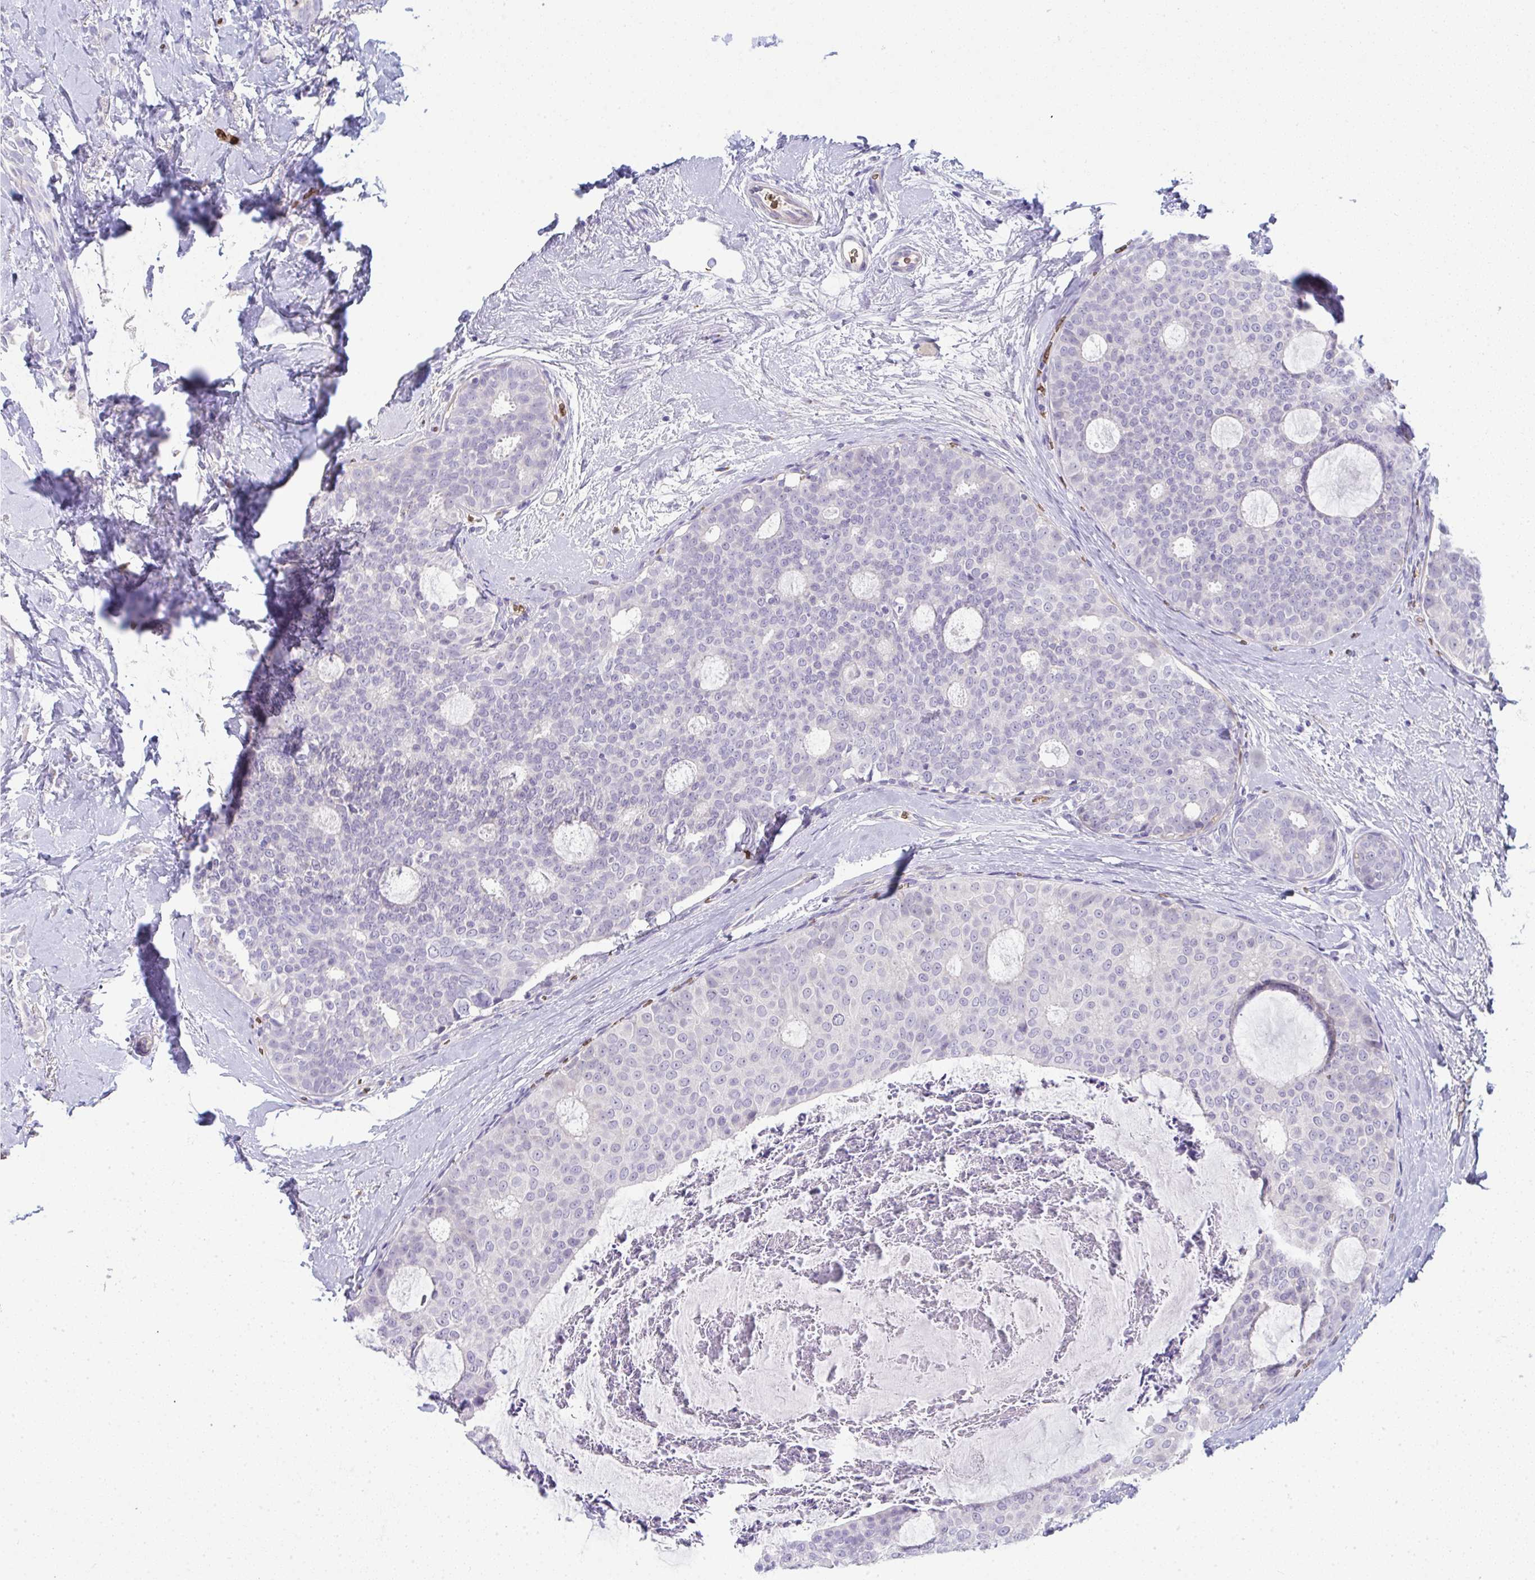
{"staining": {"intensity": "negative", "quantity": "none", "location": "none"}, "tissue": "breast cancer", "cell_type": "Tumor cells", "image_type": "cancer", "snomed": [{"axis": "morphology", "description": "Duct carcinoma"}, {"axis": "topography", "description": "Breast"}], "caption": "Immunohistochemistry (IHC) photomicrograph of intraductal carcinoma (breast) stained for a protein (brown), which shows no expression in tumor cells.", "gene": "SPTB", "patient": {"sex": "female", "age": 45}}